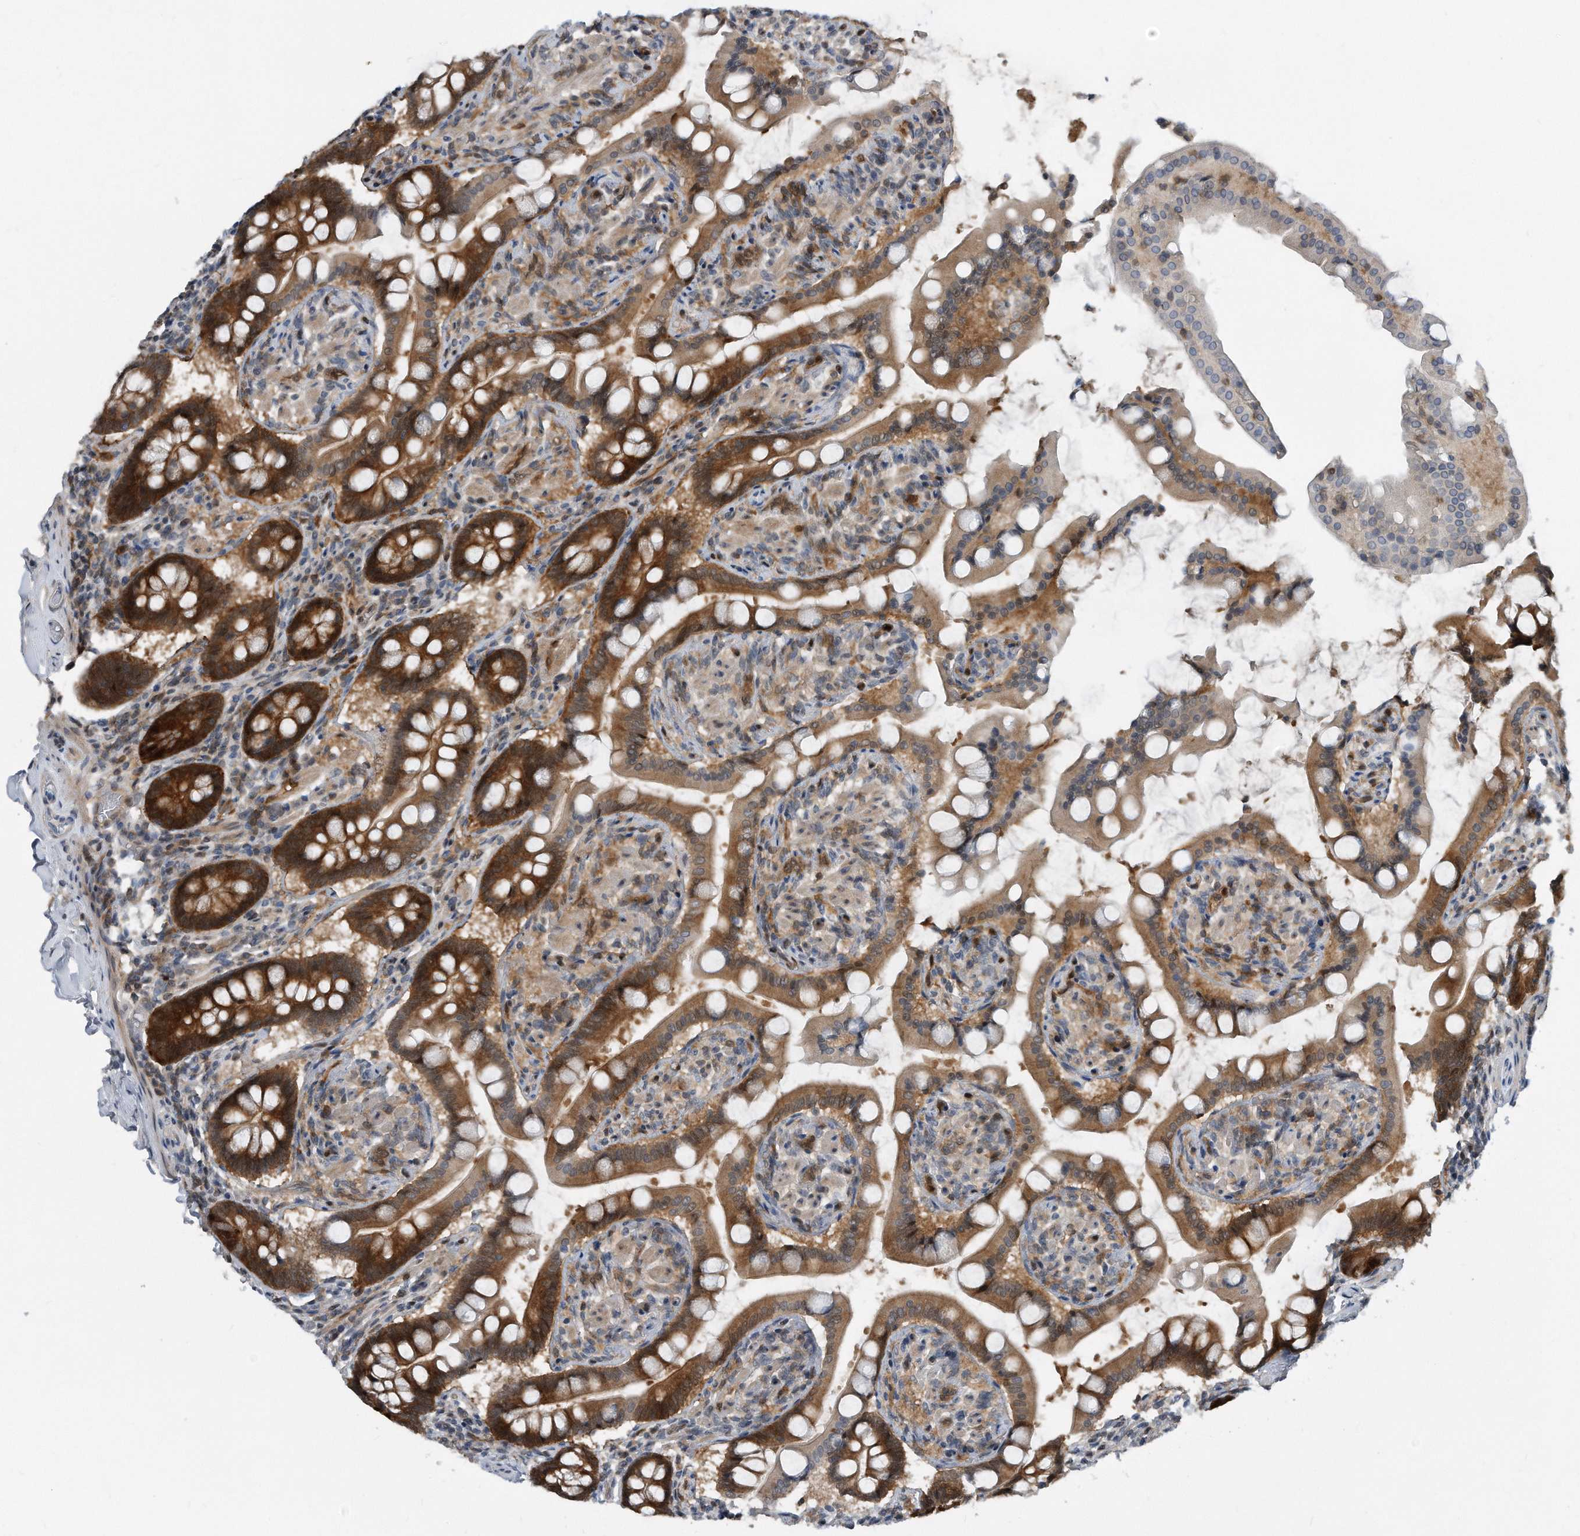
{"staining": {"intensity": "strong", "quantity": ">75%", "location": "cytoplasmic/membranous"}, "tissue": "small intestine", "cell_type": "Glandular cells", "image_type": "normal", "snomed": [{"axis": "morphology", "description": "Normal tissue, NOS"}, {"axis": "topography", "description": "Small intestine"}], "caption": "Small intestine stained with DAB IHC reveals high levels of strong cytoplasmic/membranous expression in about >75% of glandular cells. (Stains: DAB in brown, nuclei in blue, Microscopy: brightfield microscopy at high magnification).", "gene": "MAP2K6", "patient": {"sex": "male", "age": 41}}